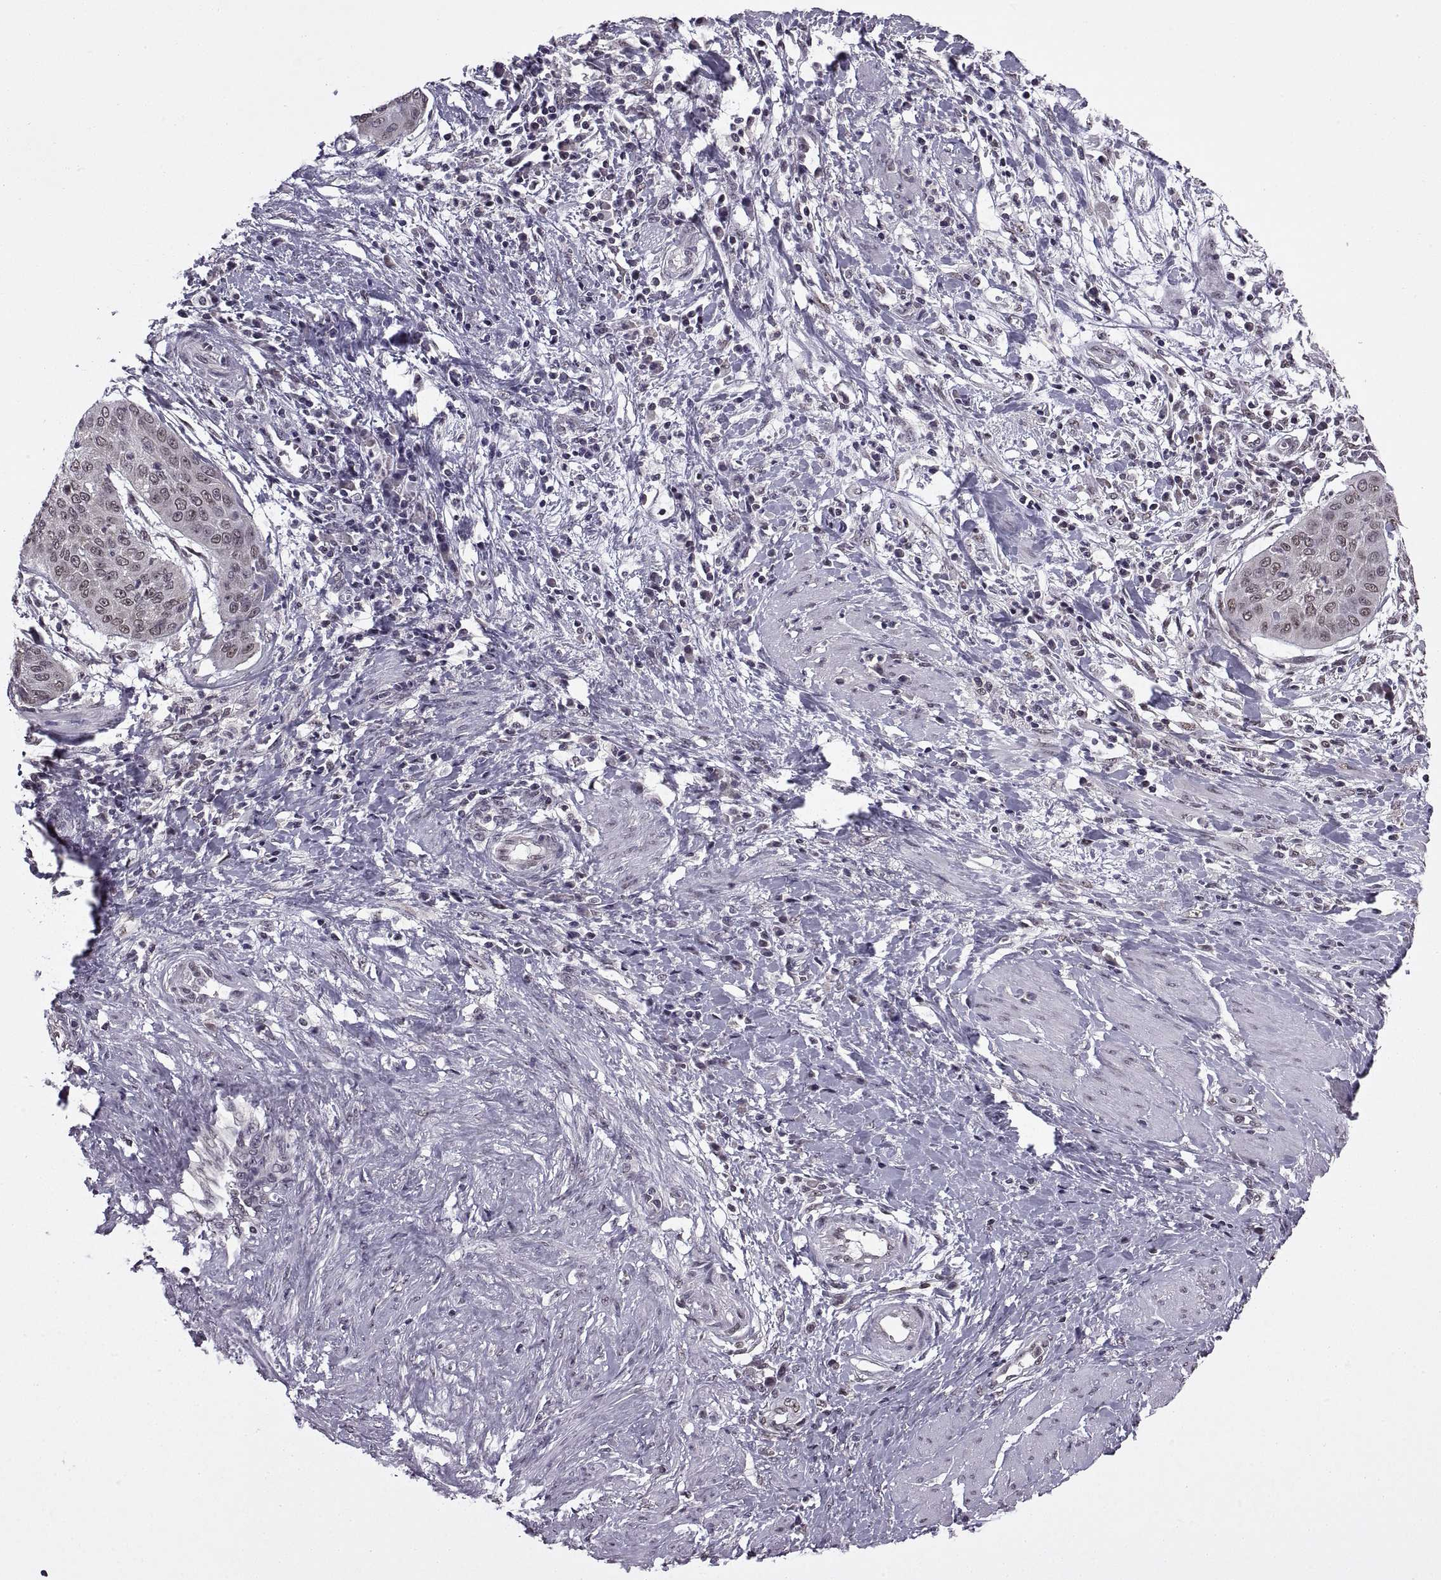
{"staining": {"intensity": "negative", "quantity": "none", "location": "none"}, "tissue": "cervical cancer", "cell_type": "Tumor cells", "image_type": "cancer", "snomed": [{"axis": "morphology", "description": "Squamous cell carcinoma, NOS"}, {"axis": "topography", "description": "Cervix"}], "caption": "Immunohistochemistry (IHC) image of human cervical cancer stained for a protein (brown), which exhibits no expression in tumor cells.", "gene": "INTS3", "patient": {"sex": "female", "age": 39}}